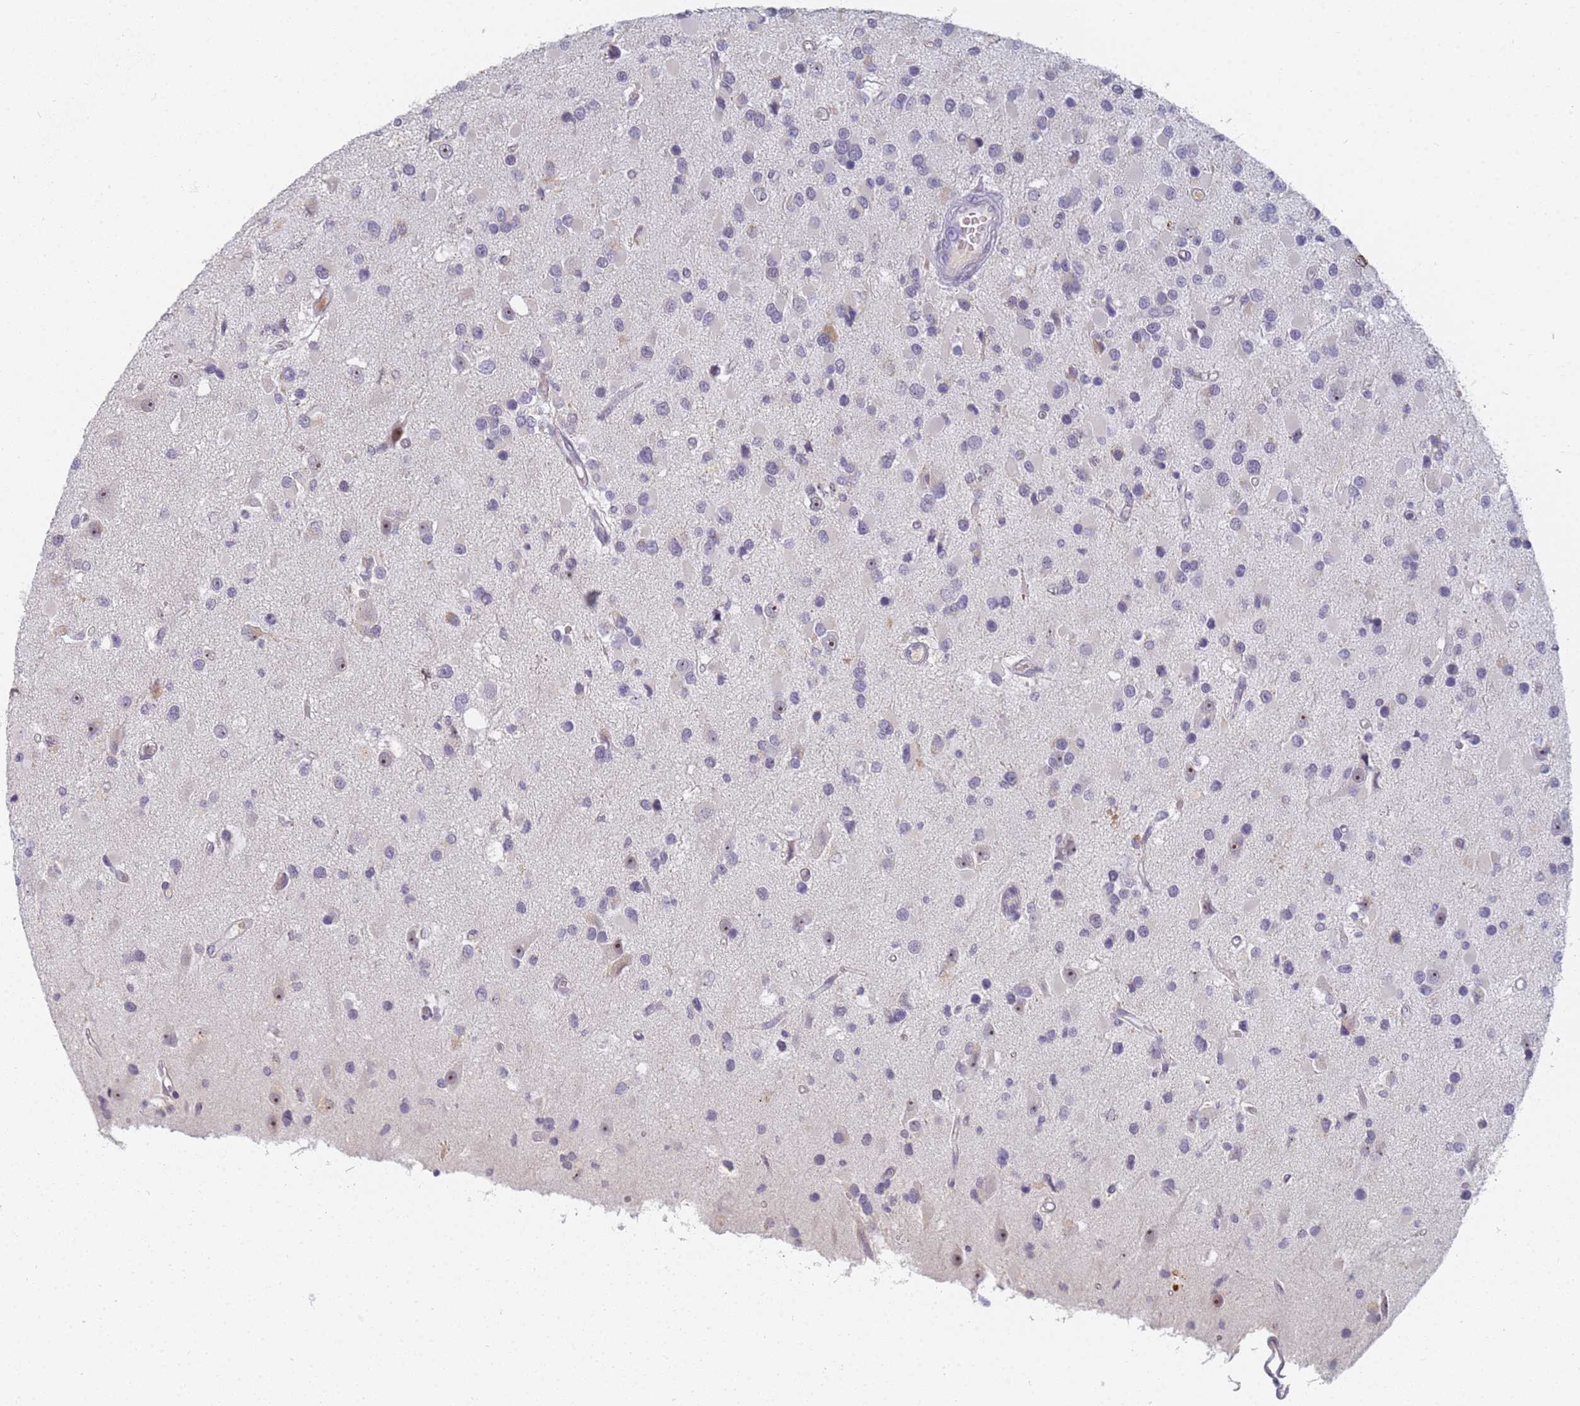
{"staining": {"intensity": "negative", "quantity": "none", "location": "none"}, "tissue": "glioma", "cell_type": "Tumor cells", "image_type": "cancer", "snomed": [{"axis": "morphology", "description": "Glioma, malignant, High grade"}, {"axis": "topography", "description": "Brain"}], "caption": "Tumor cells show no significant protein staining in malignant high-grade glioma.", "gene": "SLC38A9", "patient": {"sex": "male", "age": 53}}